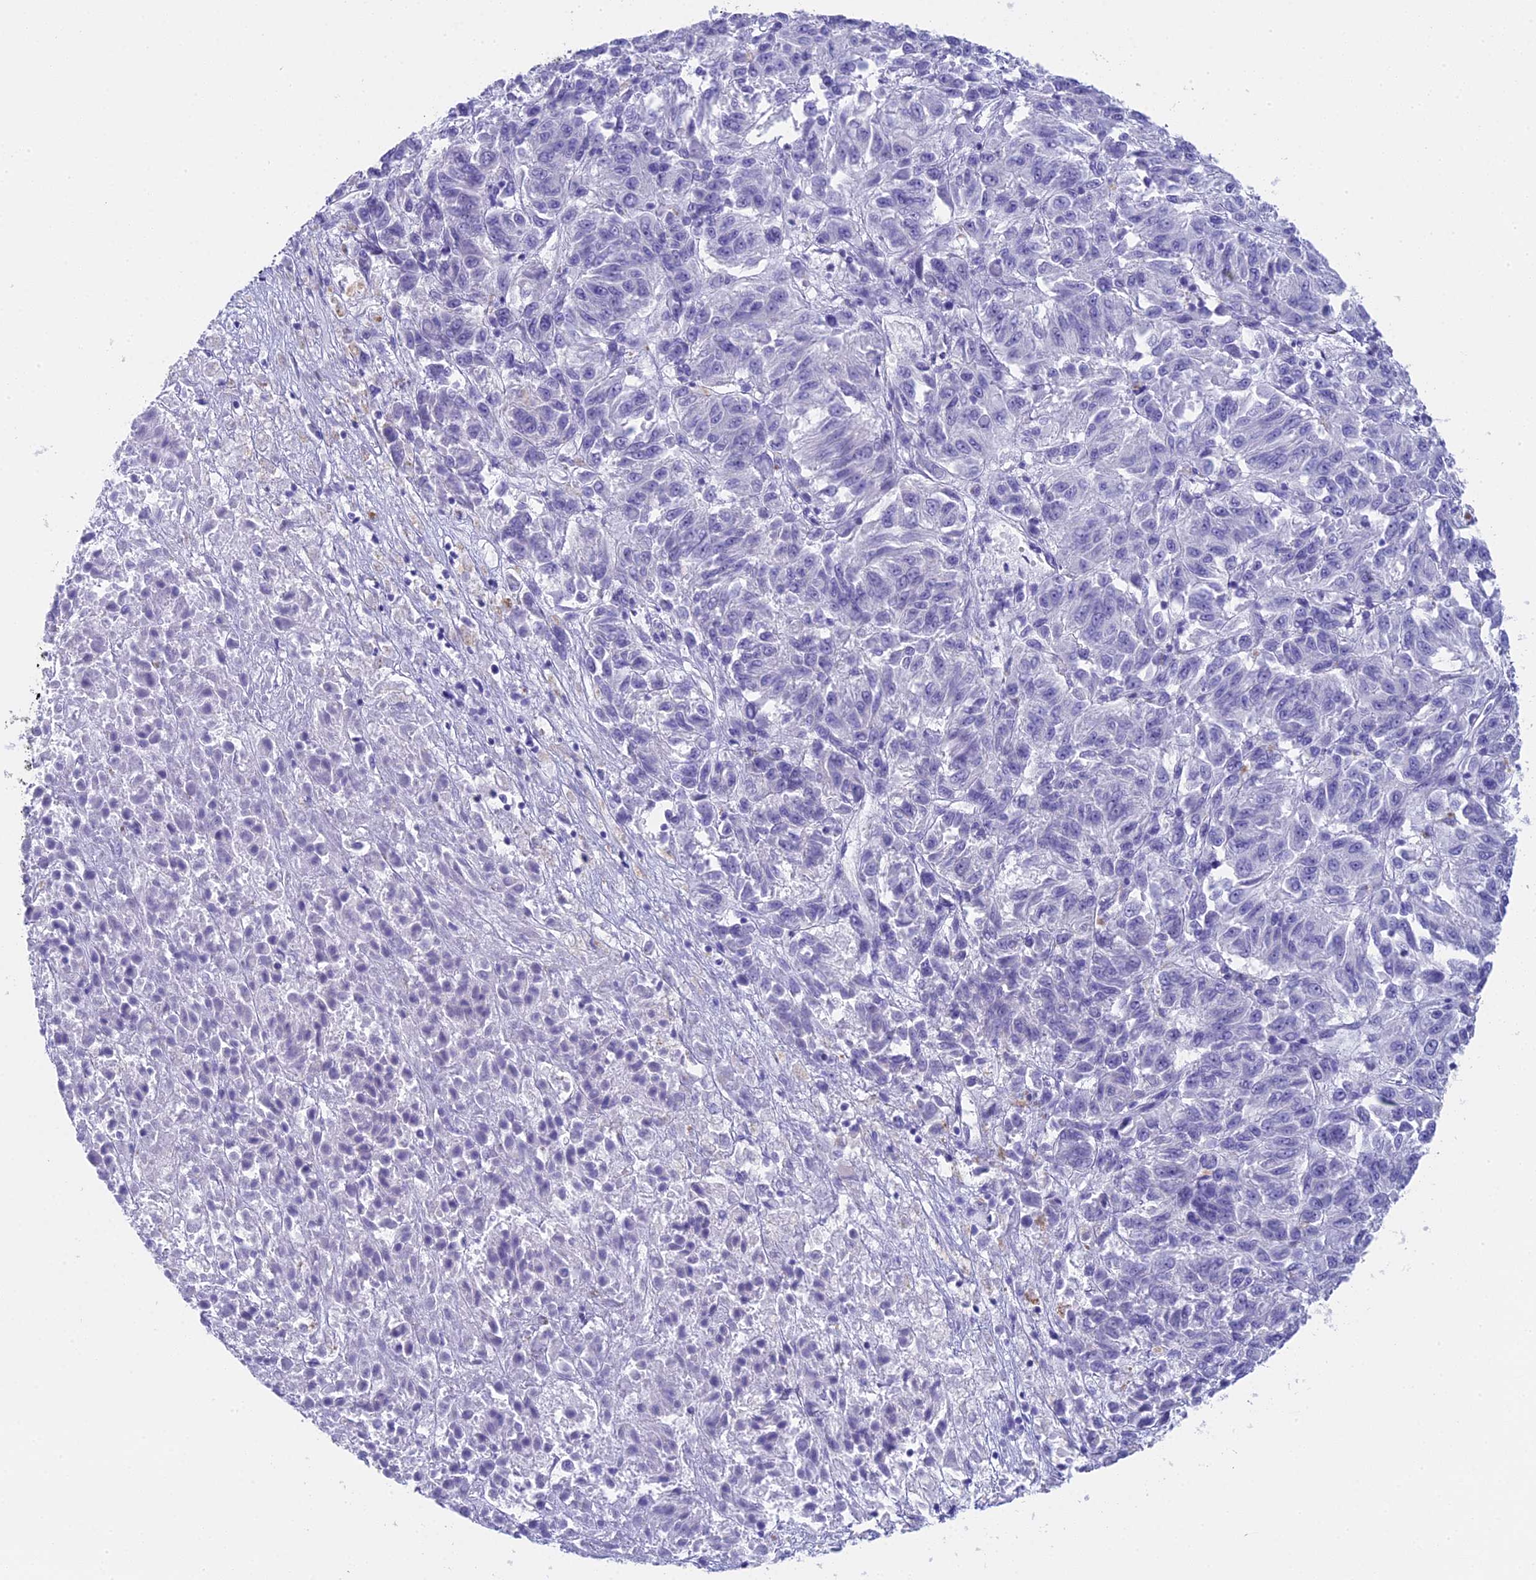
{"staining": {"intensity": "negative", "quantity": "none", "location": "none"}, "tissue": "melanoma", "cell_type": "Tumor cells", "image_type": "cancer", "snomed": [{"axis": "morphology", "description": "Malignant melanoma, Metastatic site"}, {"axis": "topography", "description": "Lung"}], "caption": "Tumor cells are negative for protein expression in human malignant melanoma (metastatic site).", "gene": "TACSTD2", "patient": {"sex": "male", "age": 64}}